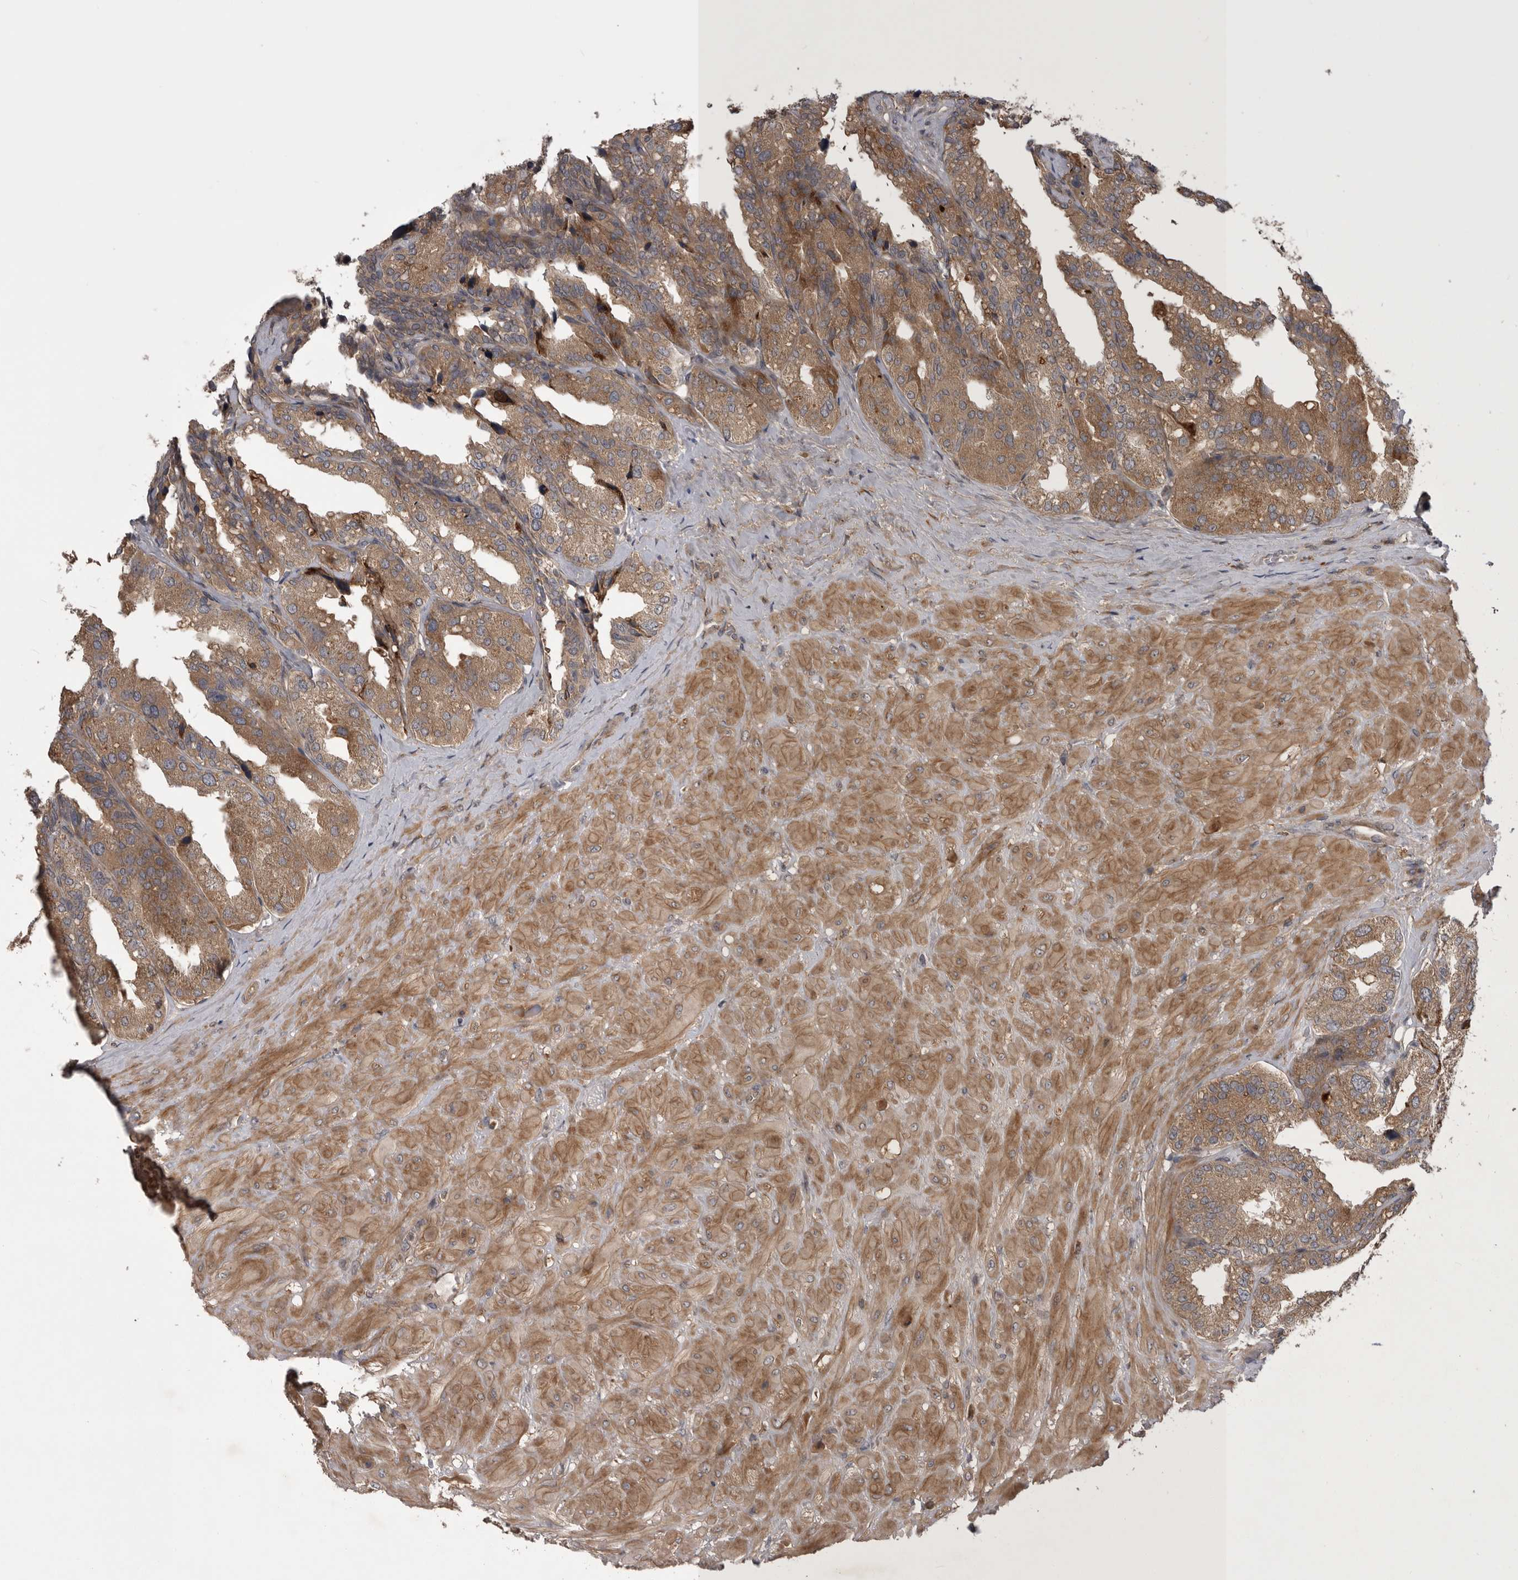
{"staining": {"intensity": "moderate", "quantity": ">75%", "location": "cytoplasmic/membranous"}, "tissue": "seminal vesicle", "cell_type": "Glandular cells", "image_type": "normal", "snomed": [{"axis": "morphology", "description": "Normal tissue, NOS"}, {"axis": "topography", "description": "Prostate"}, {"axis": "topography", "description": "Seminal veicle"}], "caption": "Glandular cells show medium levels of moderate cytoplasmic/membranous staining in approximately >75% of cells in normal human seminal vesicle. The staining was performed using DAB to visualize the protein expression in brown, while the nuclei were stained in blue with hematoxylin (Magnification: 20x).", "gene": "RAB3GAP2", "patient": {"sex": "male", "age": 51}}